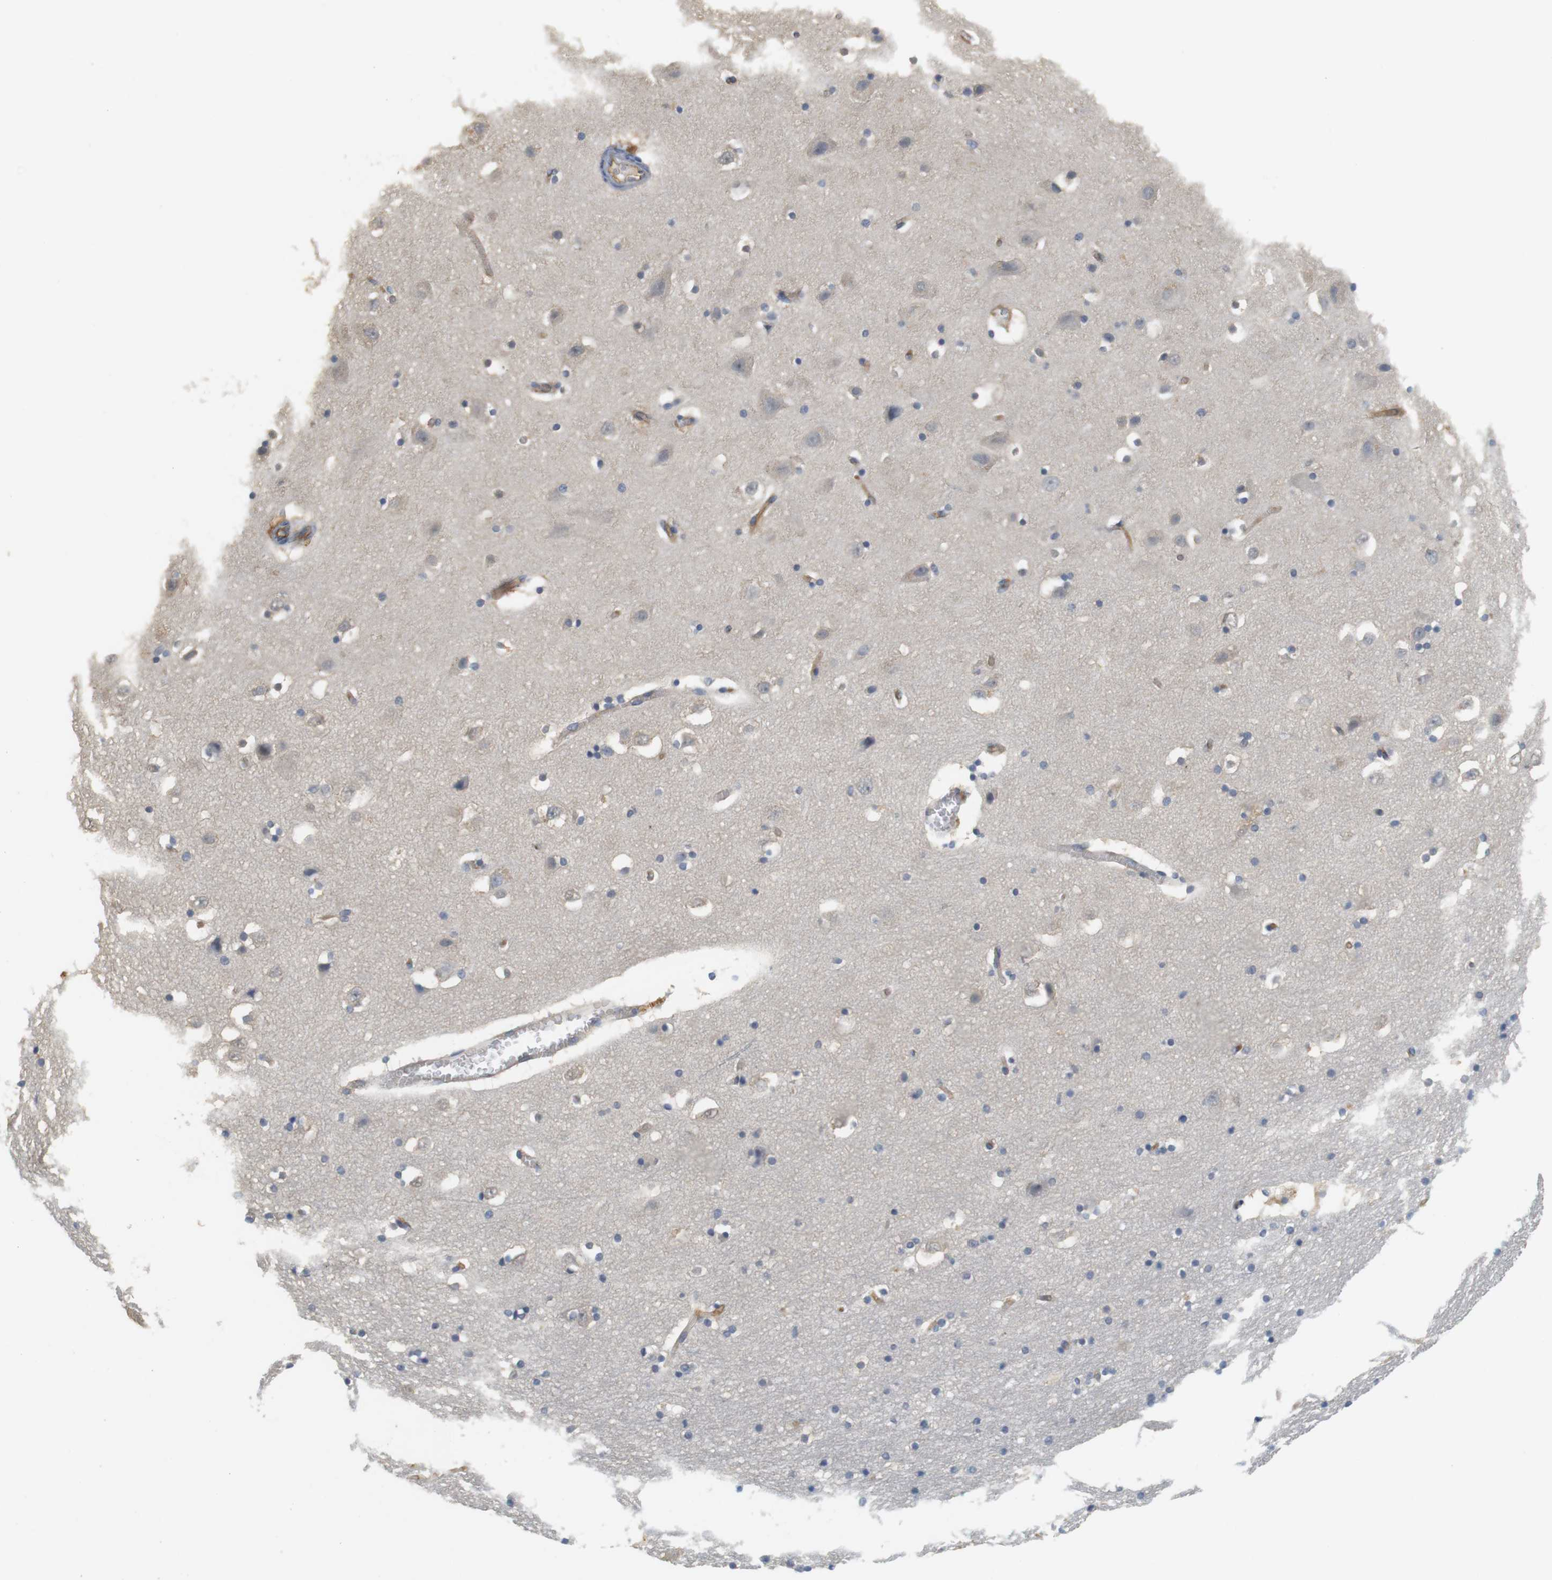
{"staining": {"intensity": "negative", "quantity": "none", "location": "none"}, "tissue": "hippocampus", "cell_type": "Glial cells", "image_type": "normal", "snomed": [{"axis": "morphology", "description": "Normal tissue, NOS"}, {"axis": "topography", "description": "Hippocampus"}], "caption": "This image is of benign hippocampus stained with immunohistochemistry to label a protein in brown with the nuclei are counter-stained blue. There is no staining in glial cells.", "gene": "OSR1", "patient": {"sex": "male", "age": 45}}